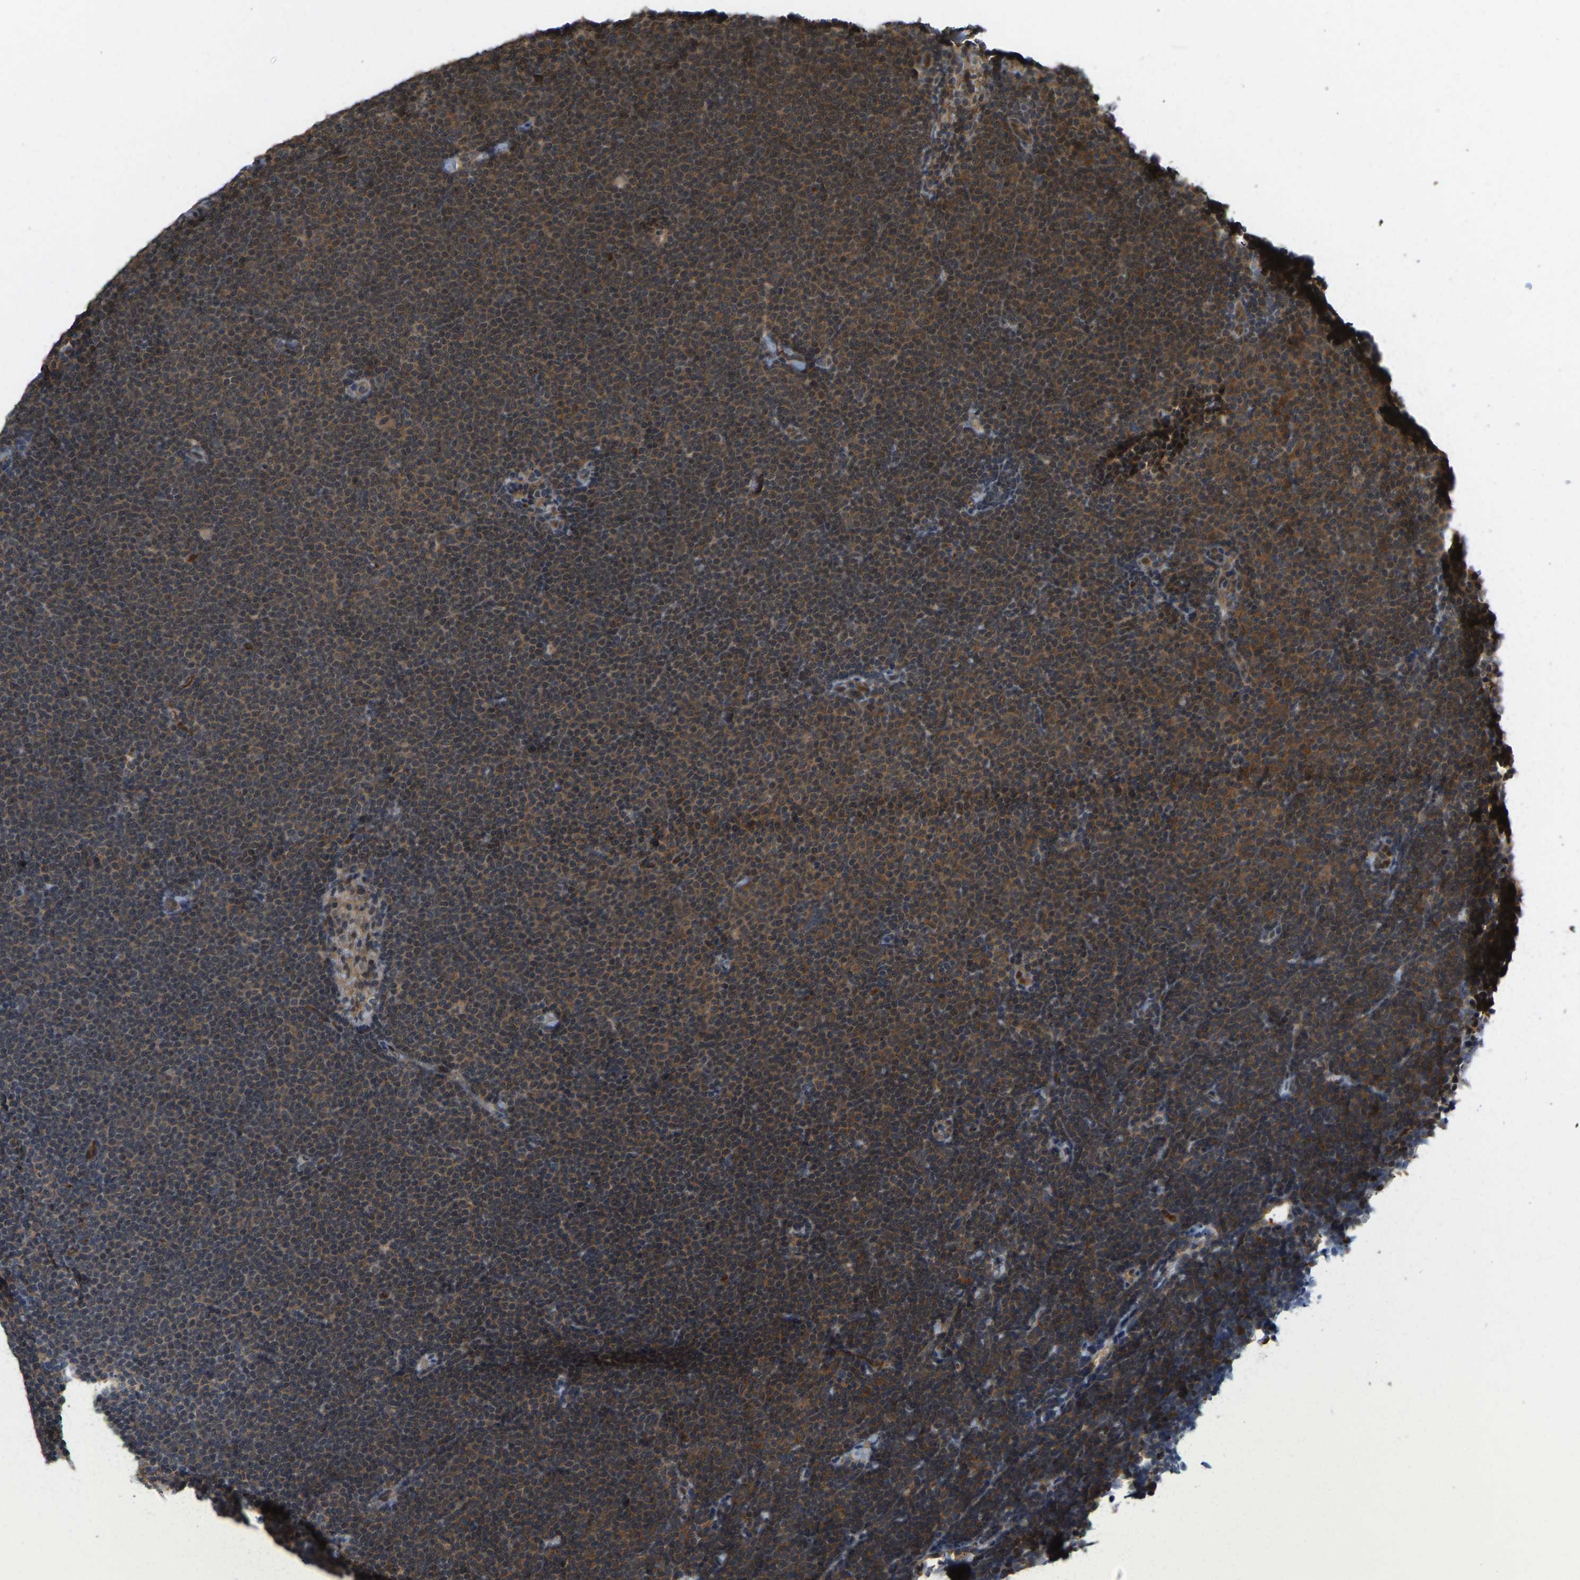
{"staining": {"intensity": "strong", "quantity": ">75%", "location": "cytoplasmic/membranous,nuclear"}, "tissue": "lymphoma", "cell_type": "Tumor cells", "image_type": "cancer", "snomed": [{"axis": "morphology", "description": "Malignant lymphoma, non-Hodgkin's type, Low grade"}, {"axis": "topography", "description": "Lymph node"}], "caption": "High-power microscopy captured an immunohistochemistry micrograph of low-grade malignant lymphoma, non-Hodgkin's type, revealing strong cytoplasmic/membranous and nuclear positivity in about >75% of tumor cells.", "gene": "CCT8", "patient": {"sex": "female", "age": 53}}